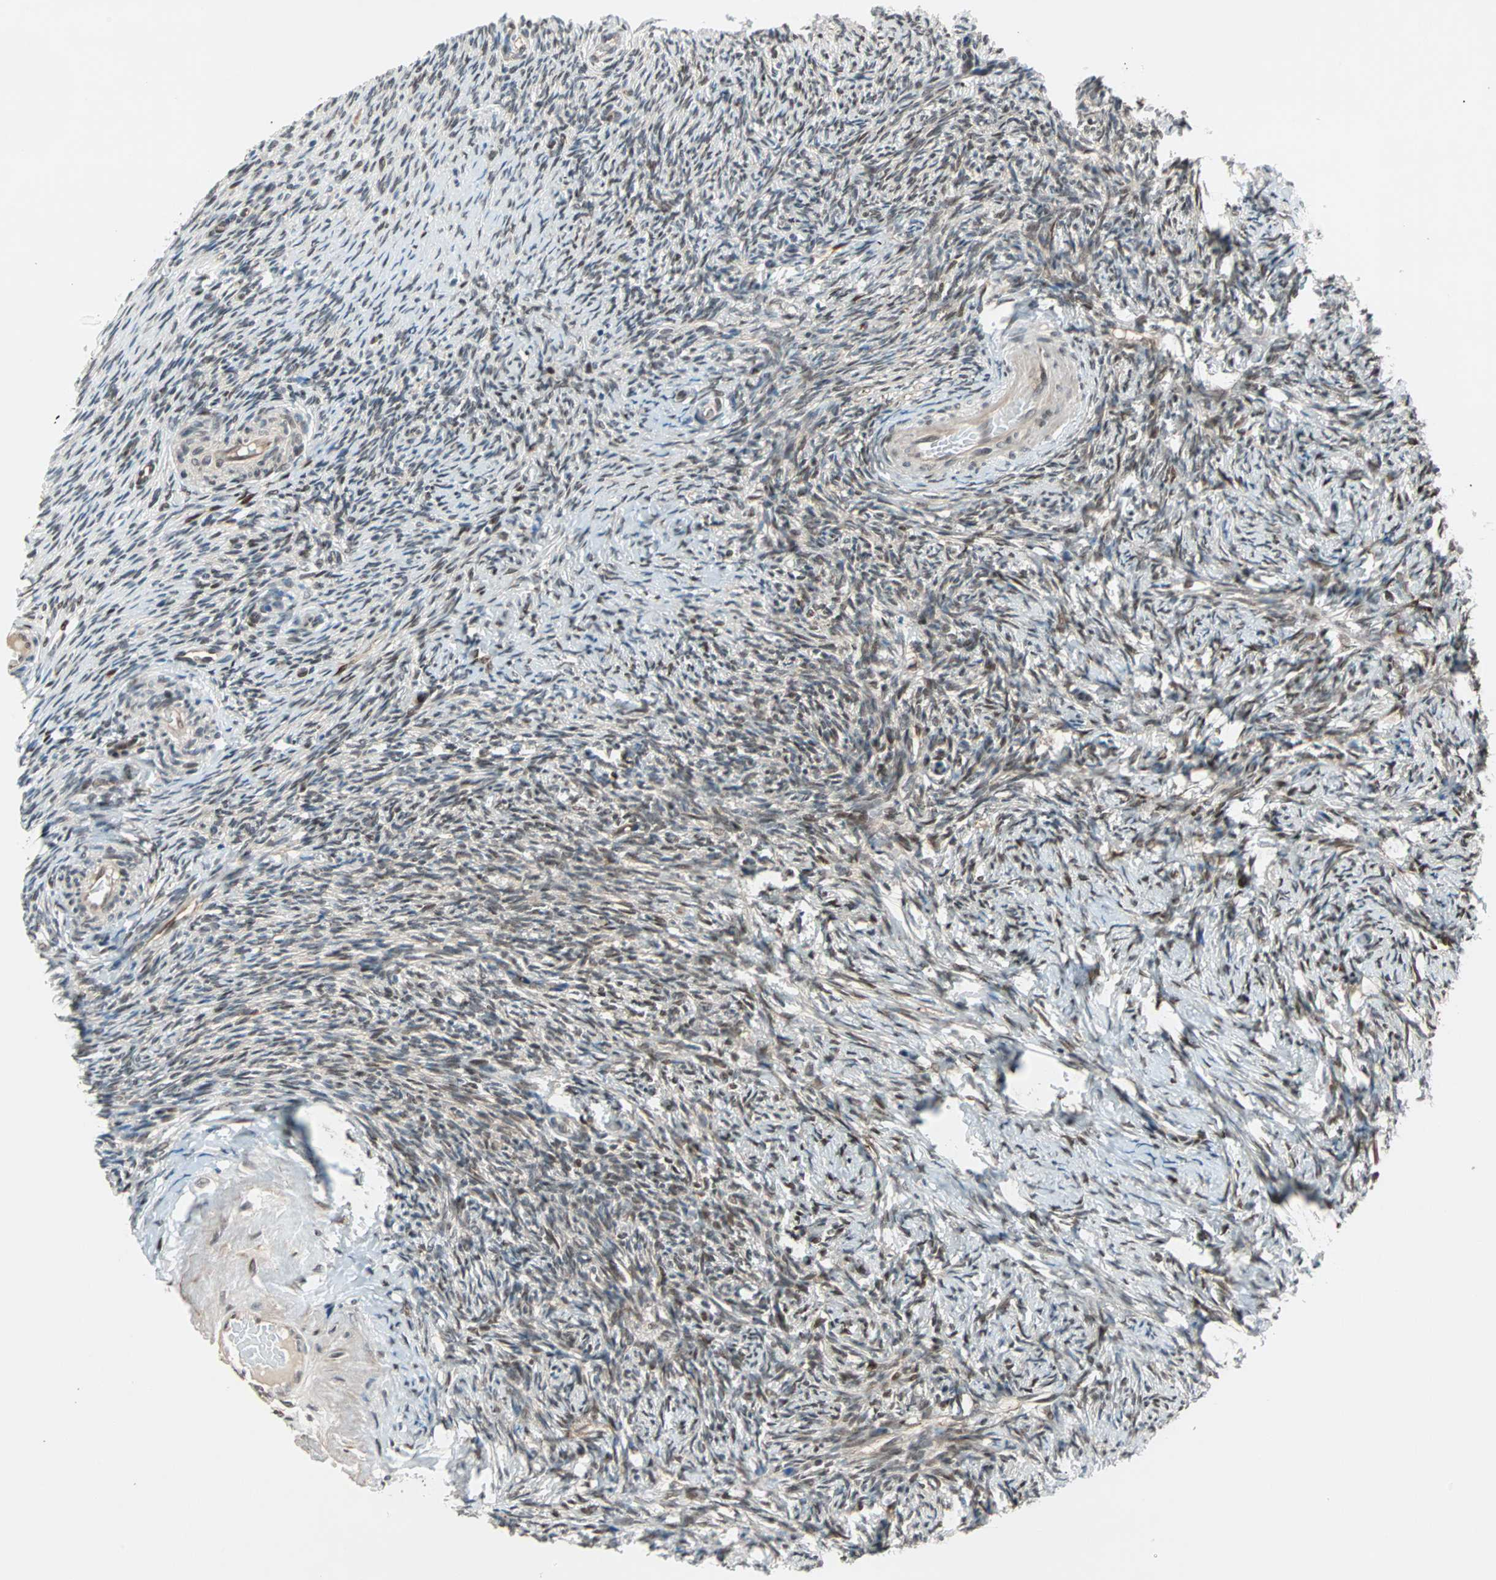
{"staining": {"intensity": "moderate", "quantity": "25%-75%", "location": "nuclear"}, "tissue": "ovary", "cell_type": "Ovarian stroma cells", "image_type": "normal", "snomed": [{"axis": "morphology", "description": "Normal tissue, NOS"}, {"axis": "topography", "description": "Ovary"}], "caption": "This is an image of IHC staining of normal ovary, which shows moderate staining in the nuclear of ovarian stroma cells.", "gene": "WWTR1", "patient": {"sex": "female", "age": 60}}